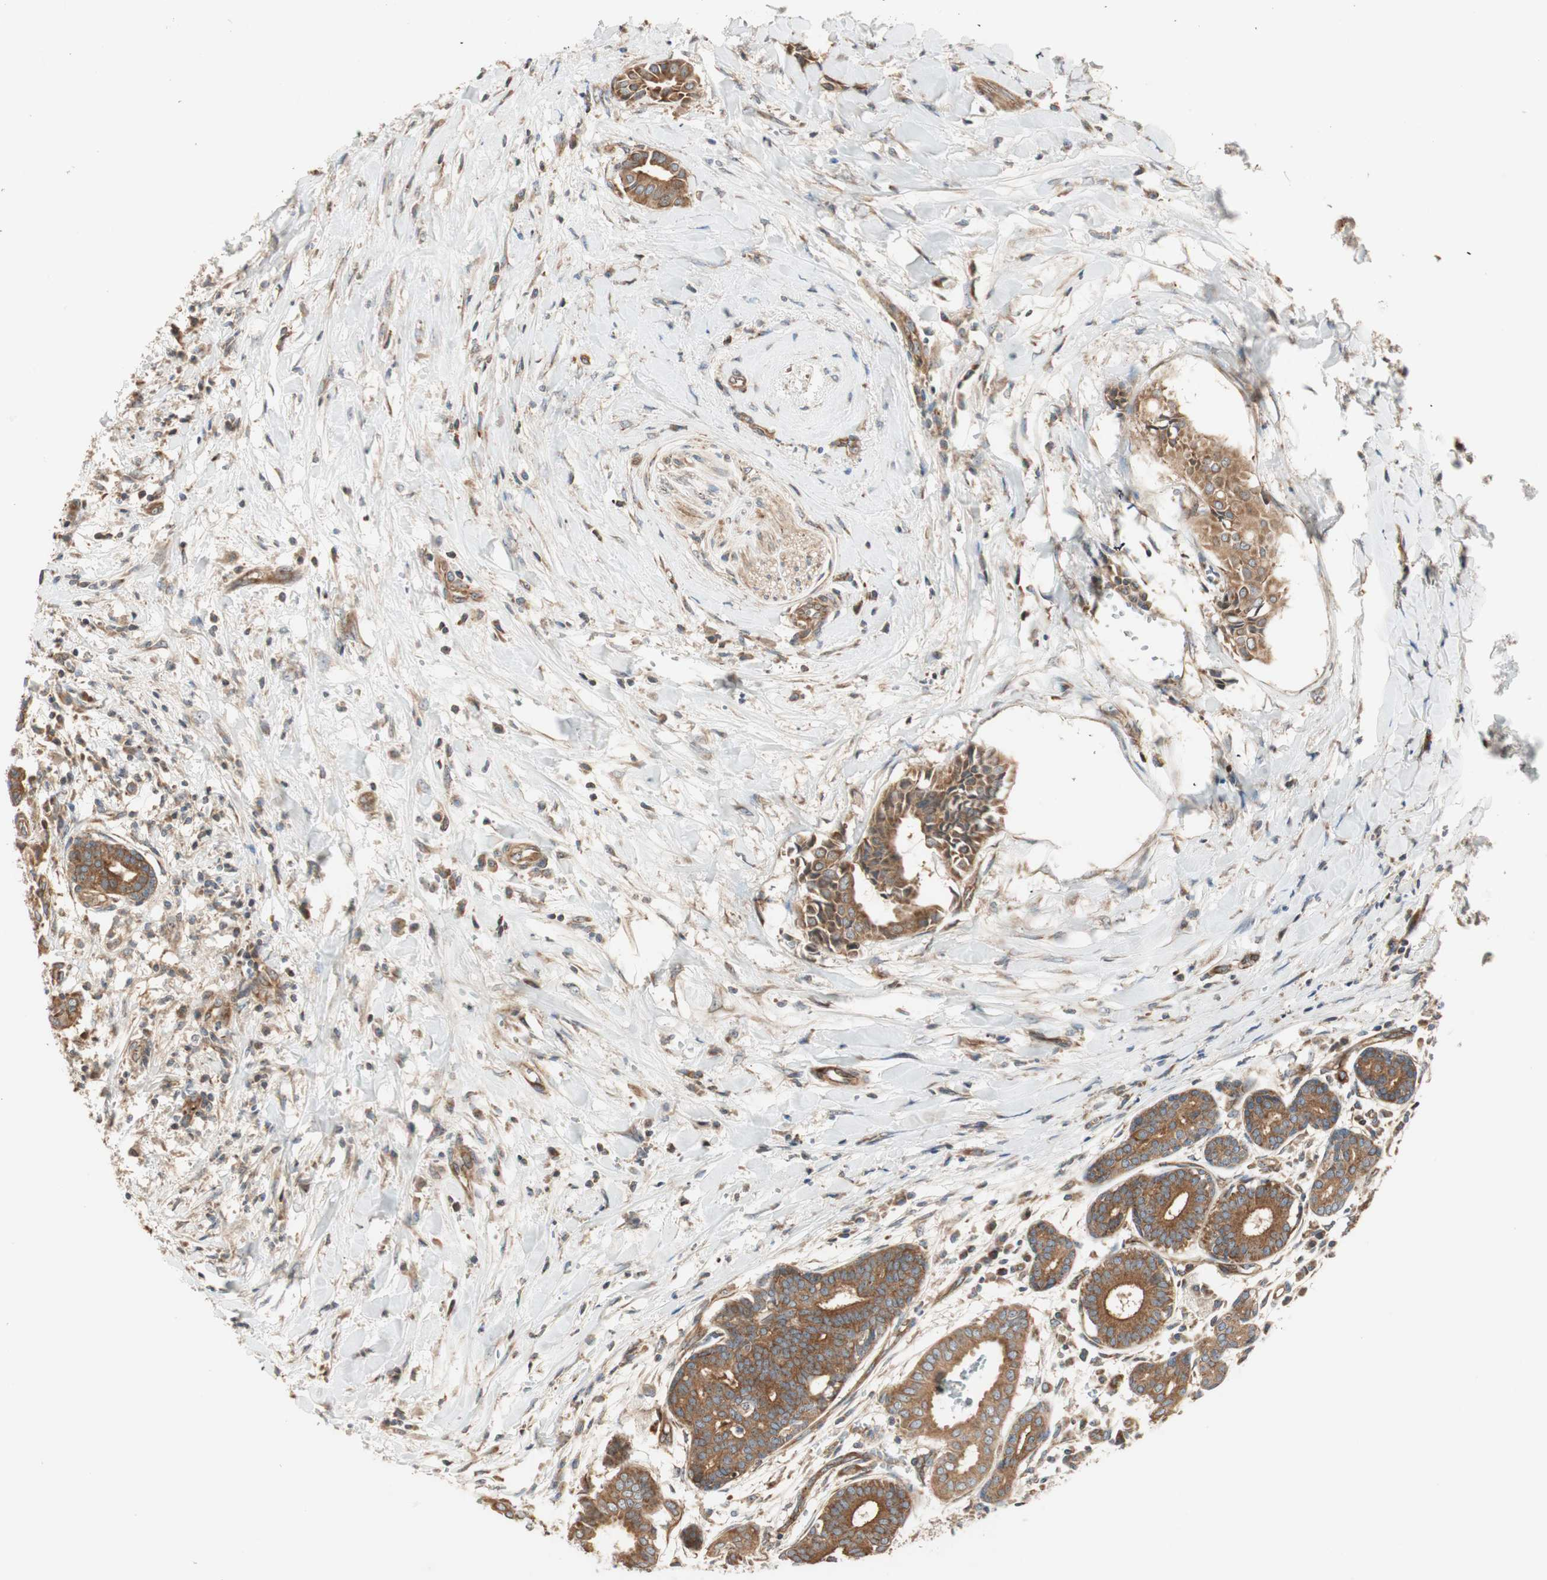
{"staining": {"intensity": "strong", "quantity": ">75%", "location": "cytoplasmic/membranous"}, "tissue": "head and neck cancer", "cell_type": "Tumor cells", "image_type": "cancer", "snomed": [{"axis": "morphology", "description": "Adenocarcinoma, NOS"}, {"axis": "topography", "description": "Salivary gland"}, {"axis": "topography", "description": "Head-Neck"}], "caption": "Human head and neck cancer (adenocarcinoma) stained with a protein marker reveals strong staining in tumor cells.", "gene": "CTTNBP2NL", "patient": {"sex": "female", "age": 59}}